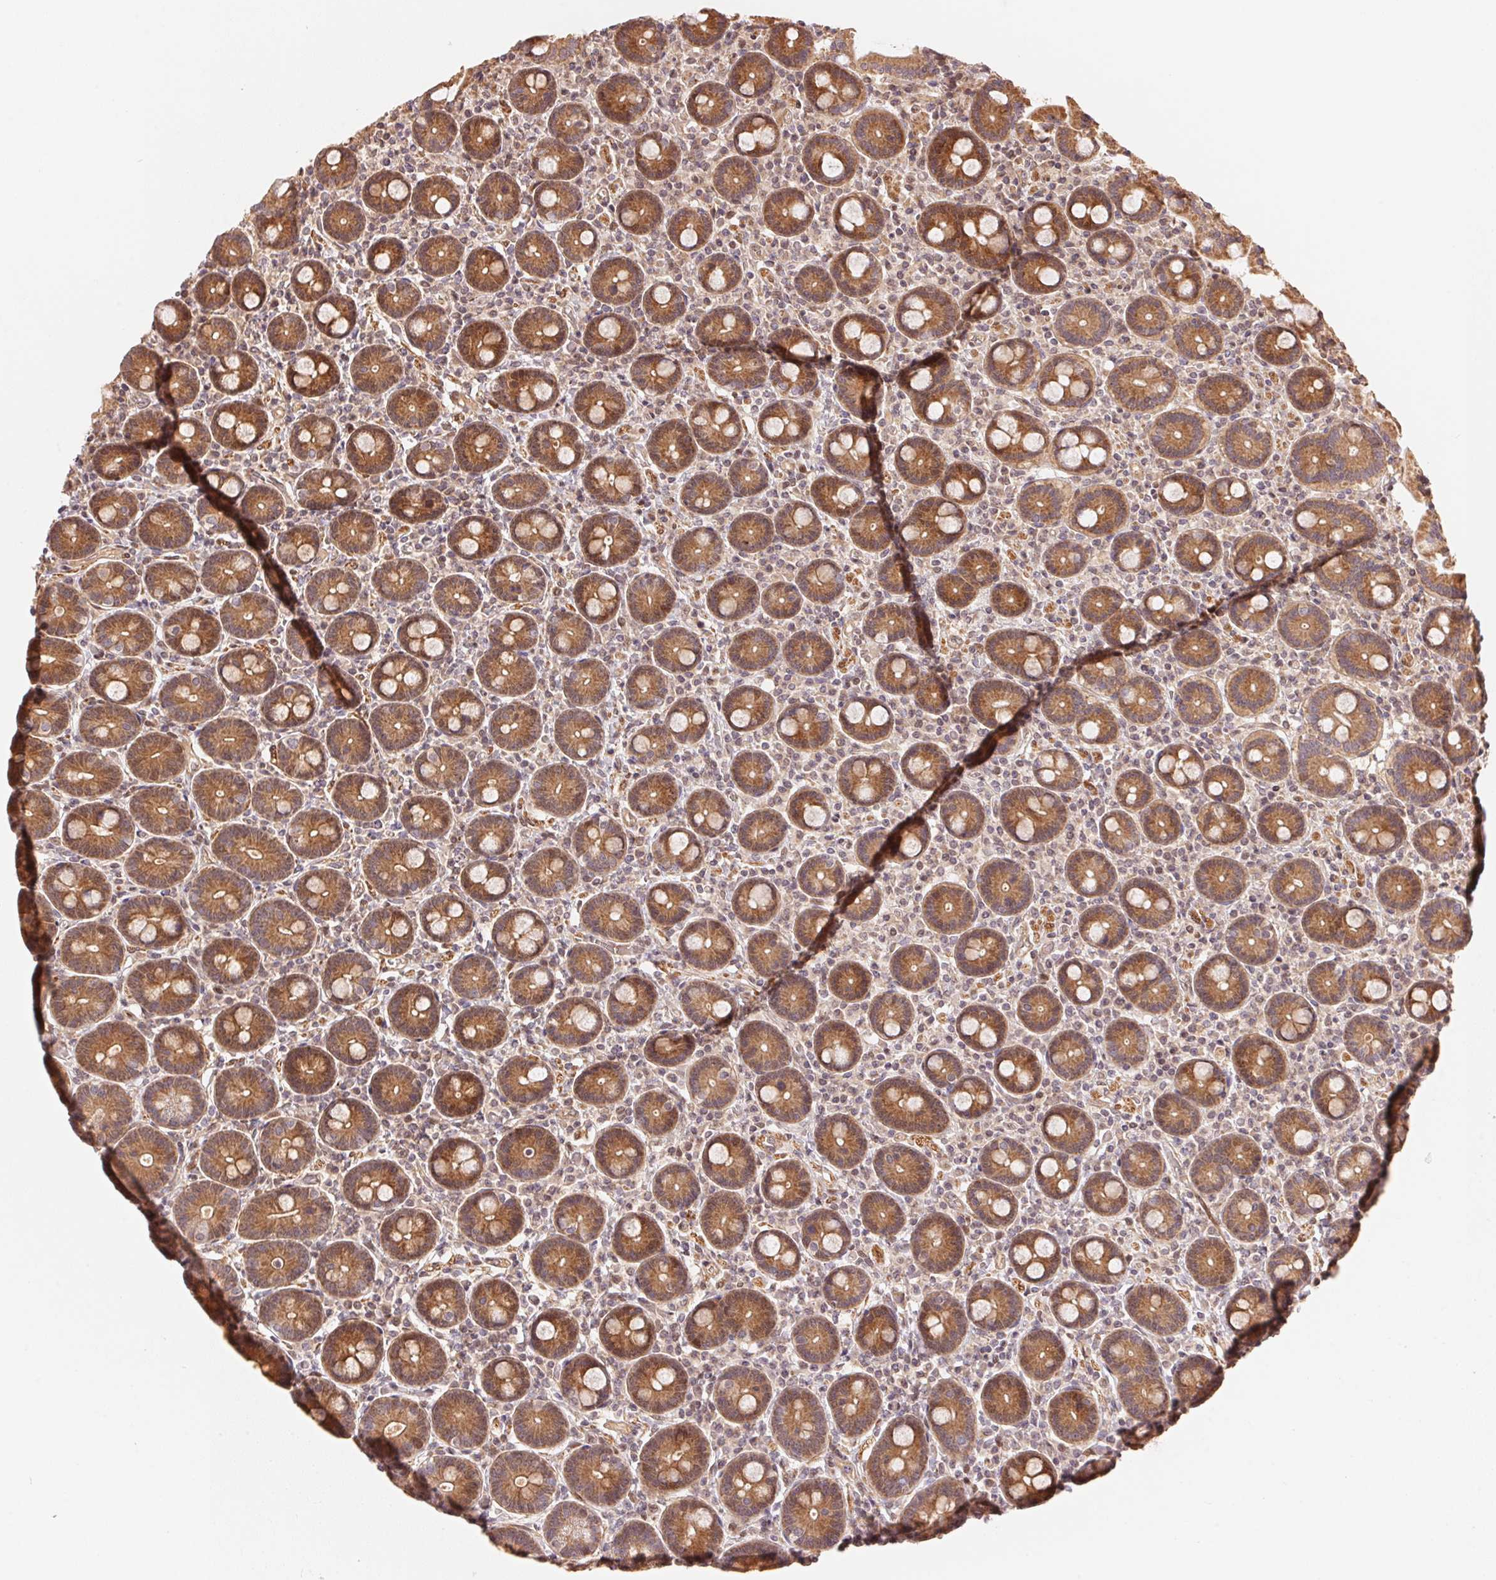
{"staining": {"intensity": "moderate", "quantity": ">75%", "location": "cytoplasmic/membranous"}, "tissue": "duodenum", "cell_type": "Glandular cells", "image_type": "normal", "snomed": [{"axis": "morphology", "description": "Normal tissue, NOS"}, {"axis": "topography", "description": "Duodenum"}], "caption": "This photomicrograph exhibits immunohistochemistry (IHC) staining of benign duodenum, with medium moderate cytoplasmic/membranous positivity in approximately >75% of glandular cells.", "gene": "TNIP2", "patient": {"sex": "female", "age": 62}}